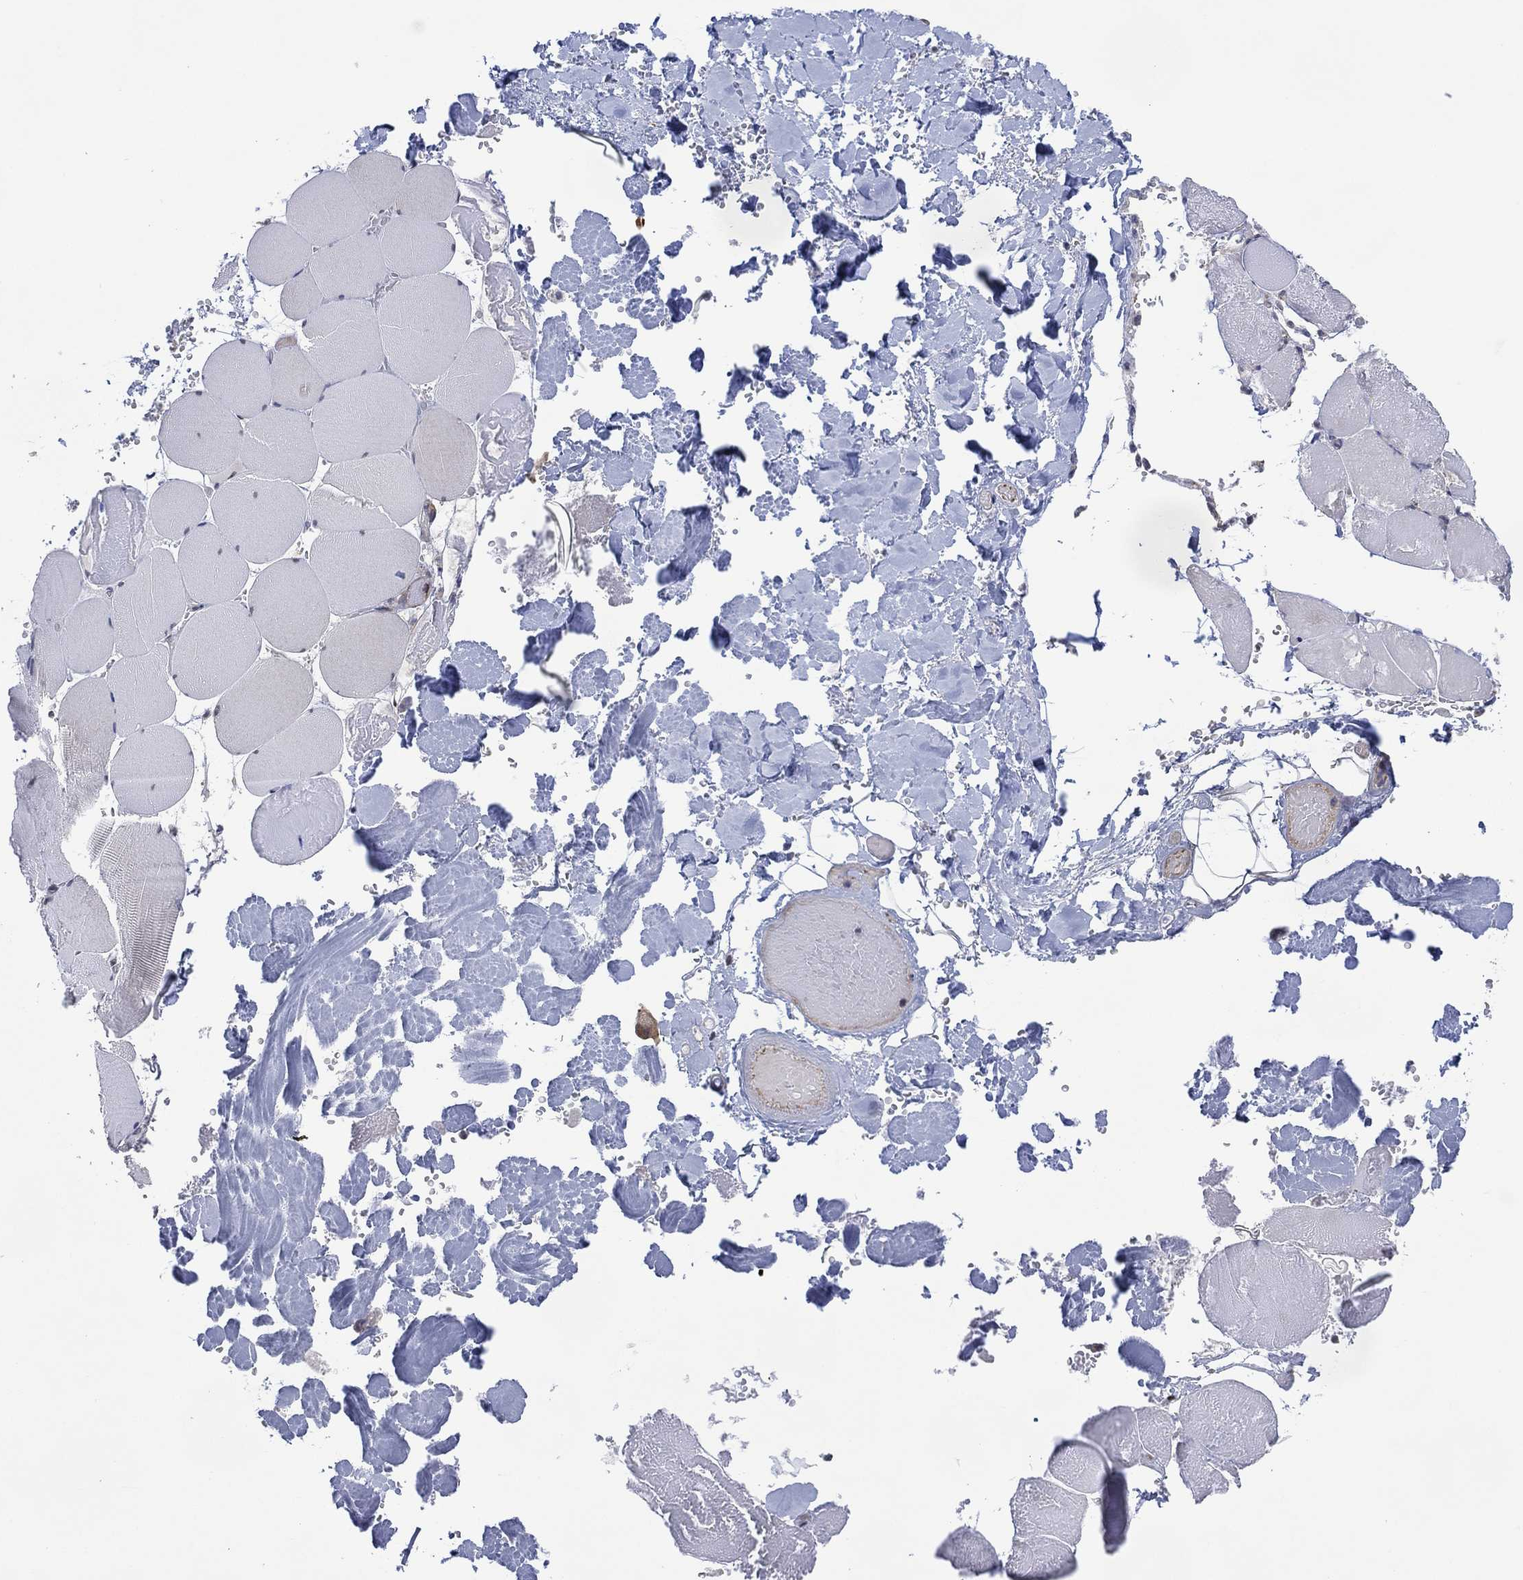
{"staining": {"intensity": "negative", "quantity": "none", "location": "none"}, "tissue": "skeletal muscle", "cell_type": "Myocytes", "image_type": "normal", "snomed": [{"axis": "morphology", "description": "Normal tissue, NOS"}, {"axis": "morphology", "description": "Malignant melanoma, Metastatic site"}, {"axis": "topography", "description": "Skeletal muscle"}], "caption": "Immunohistochemistry (IHC) micrograph of normal skeletal muscle stained for a protein (brown), which demonstrates no expression in myocytes.", "gene": "DPP4", "patient": {"sex": "male", "age": 50}}